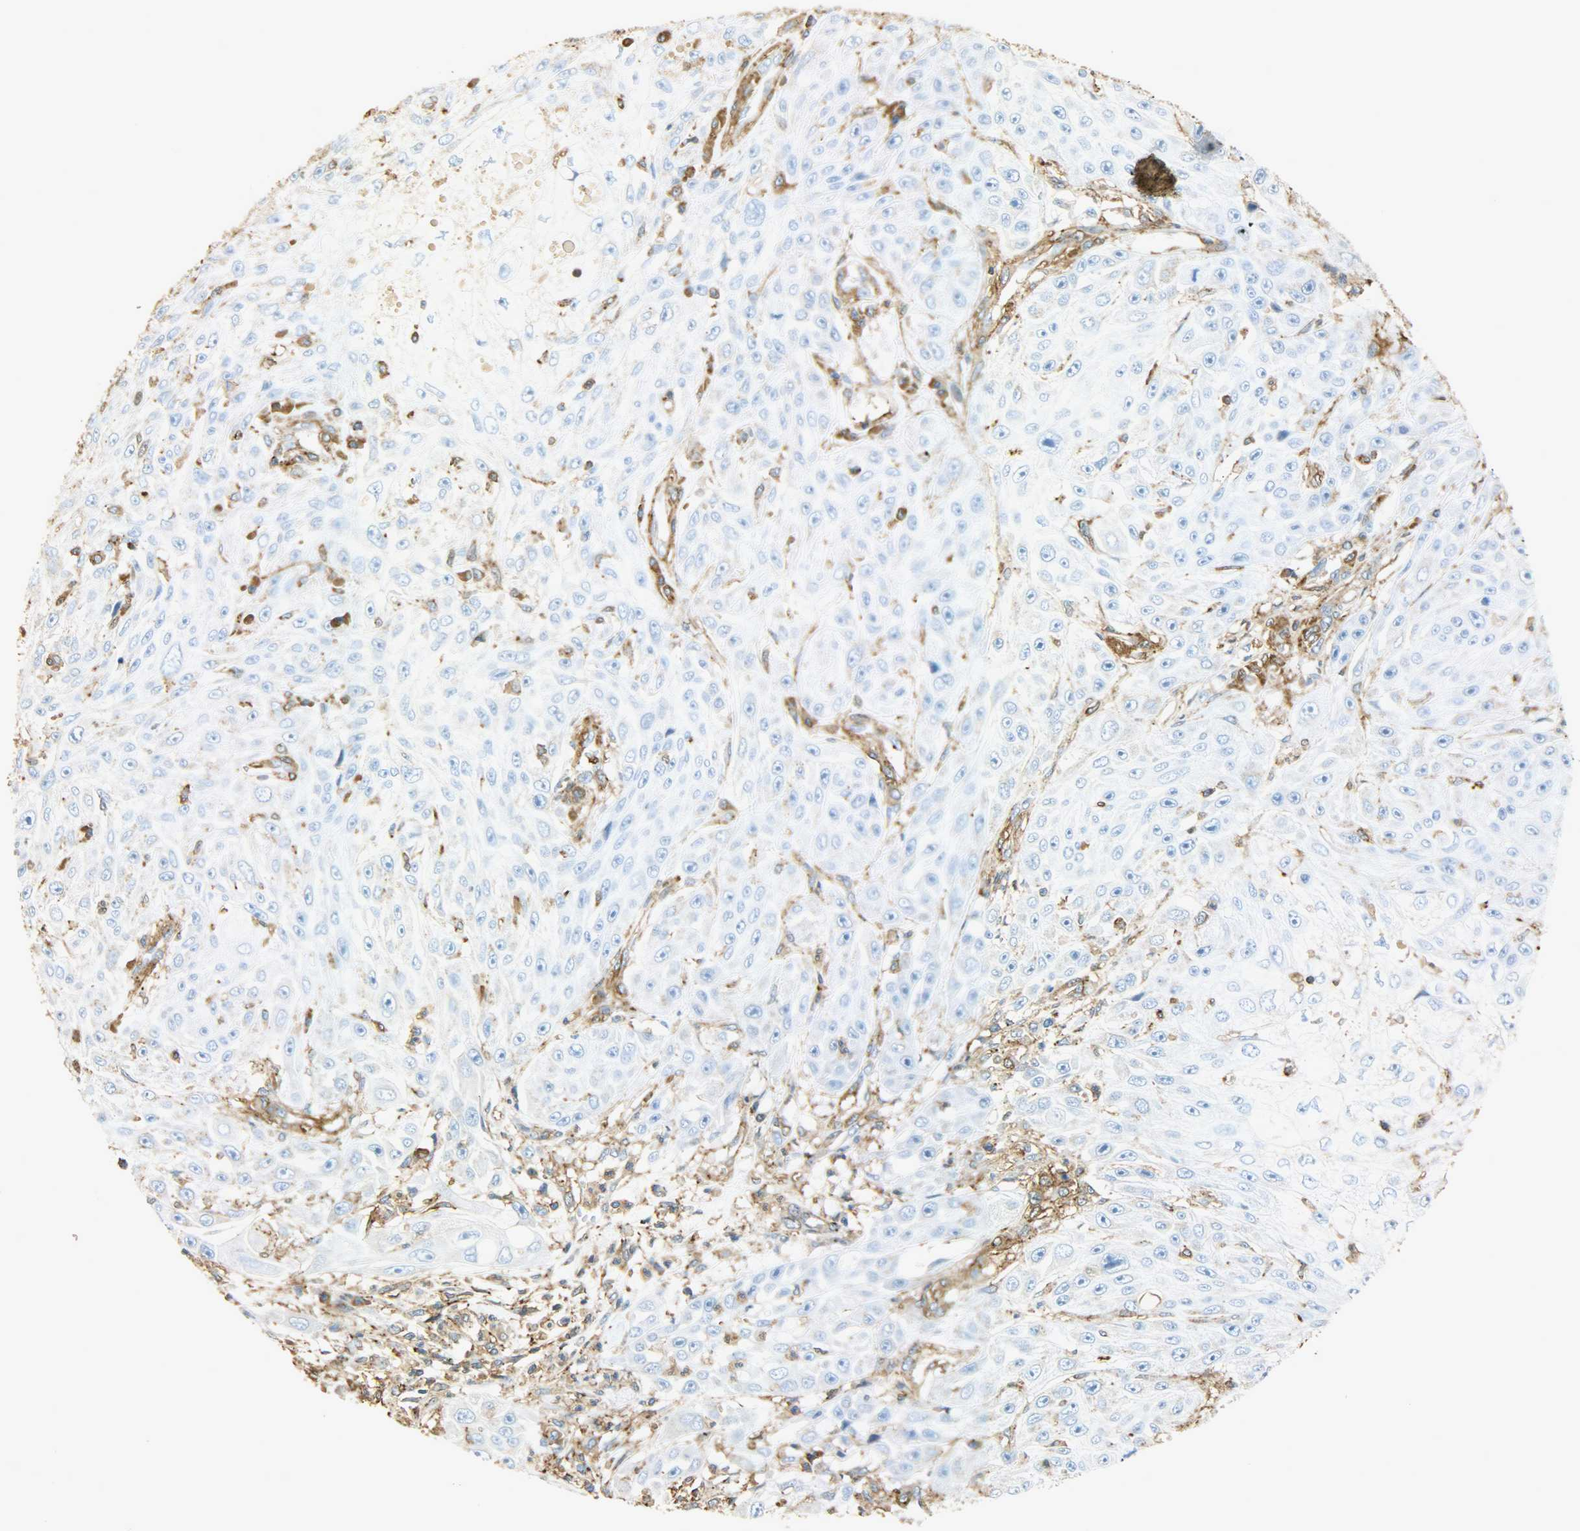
{"staining": {"intensity": "moderate", "quantity": "<25%", "location": "cytoplasmic/membranous"}, "tissue": "skin cancer", "cell_type": "Tumor cells", "image_type": "cancer", "snomed": [{"axis": "morphology", "description": "Squamous cell carcinoma, NOS"}, {"axis": "topography", "description": "Skin"}], "caption": "Protein expression analysis of squamous cell carcinoma (skin) reveals moderate cytoplasmic/membranous positivity in approximately <25% of tumor cells.", "gene": "ANXA6", "patient": {"sex": "male", "age": 75}}